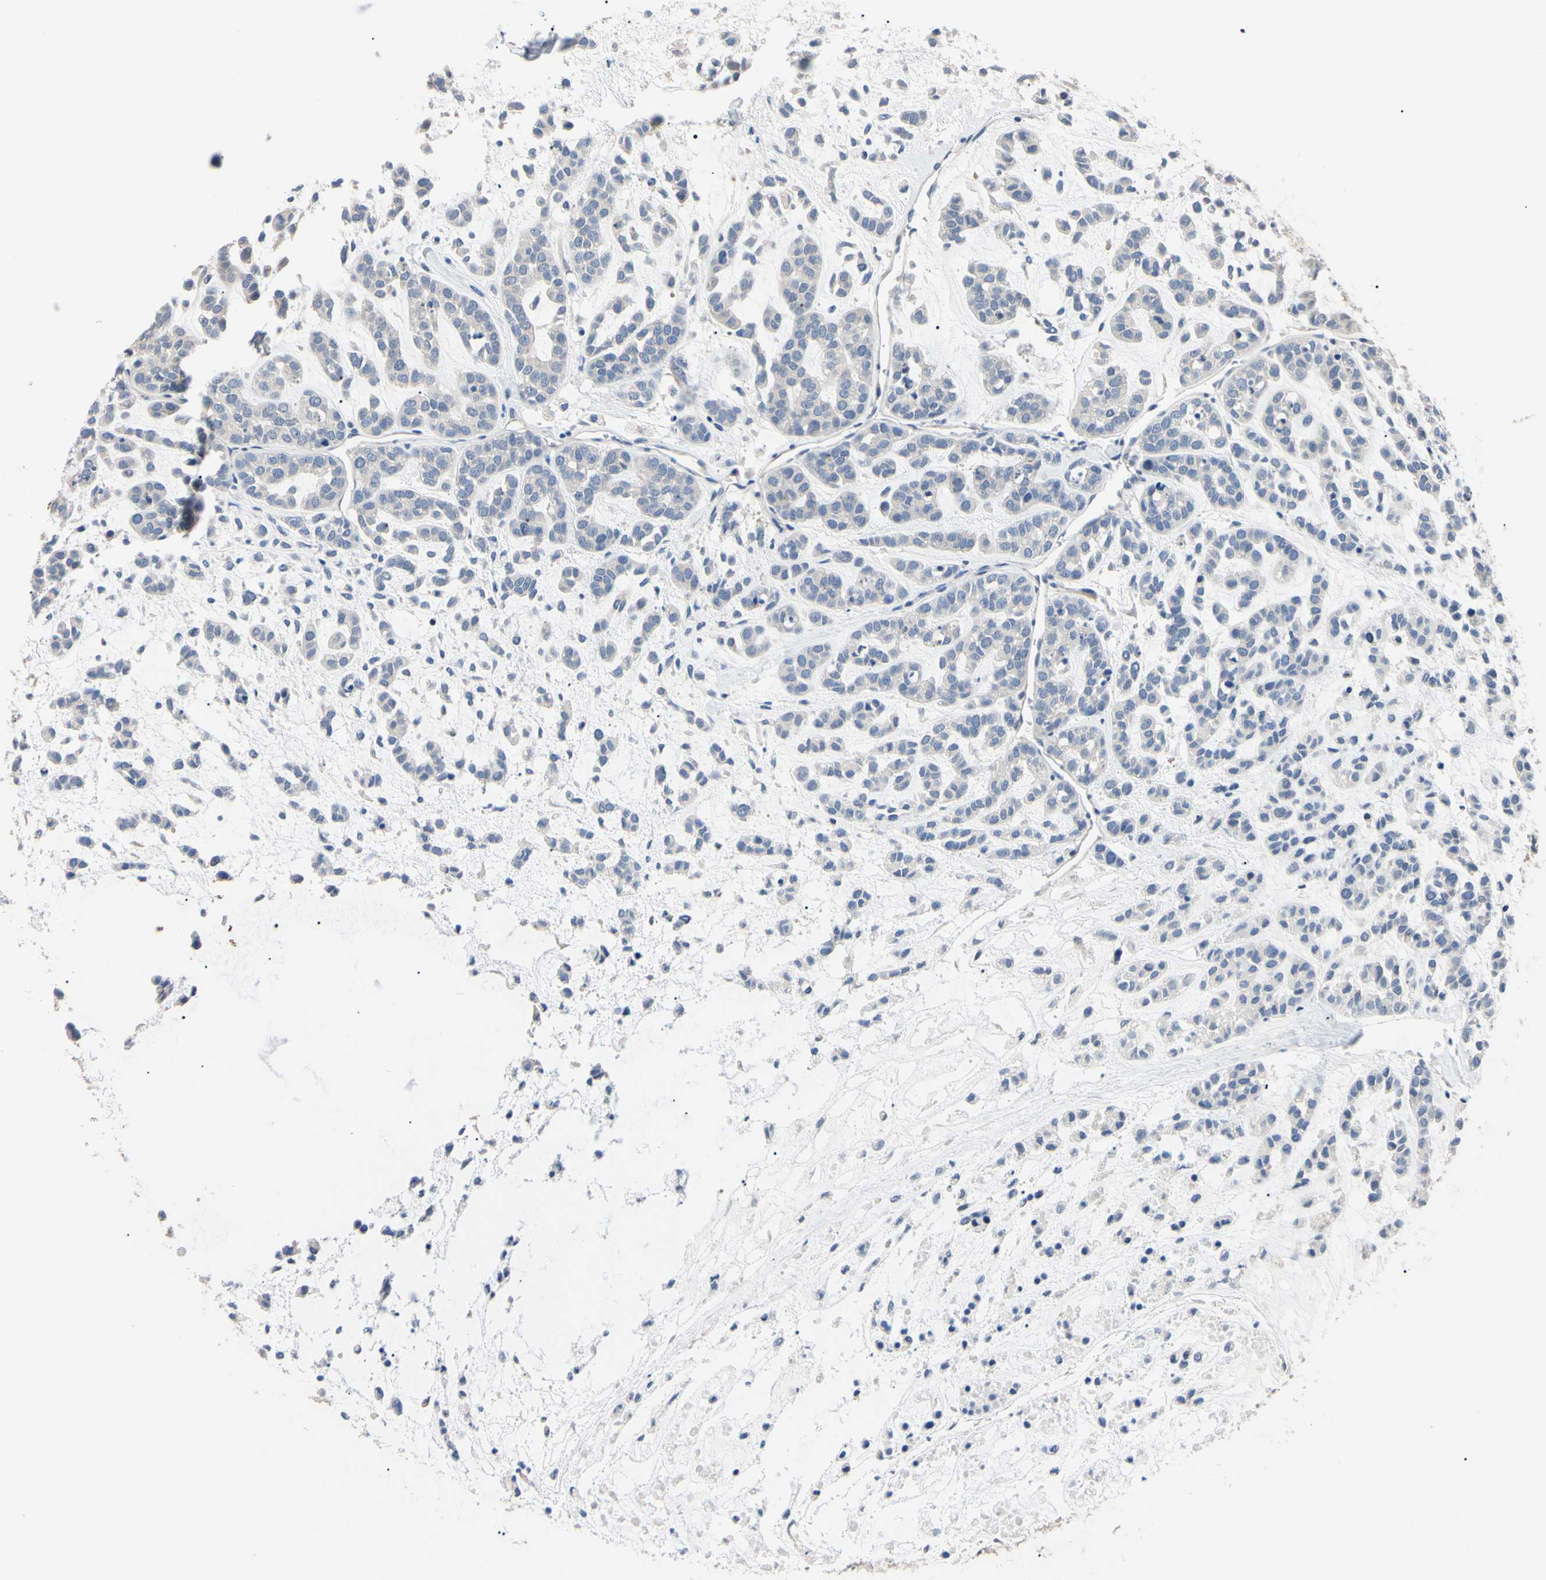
{"staining": {"intensity": "negative", "quantity": "none", "location": "none"}, "tissue": "head and neck cancer", "cell_type": "Tumor cells", "image_type": "cancer", "snomed": [{"axis": "morphology", "description": "Adenocarcinoma, NOS"}, {"axis": "morphology", "description": "Adenoma, NOS"}, {"axis": "topography", "description": "Head-Neck"}], "caption": "The image demonstrates no significant expression in tumor cells of head and neck adenocarcinoma.", "gene": "RARS1", "patient": {"sex": "female", "age": 55}}